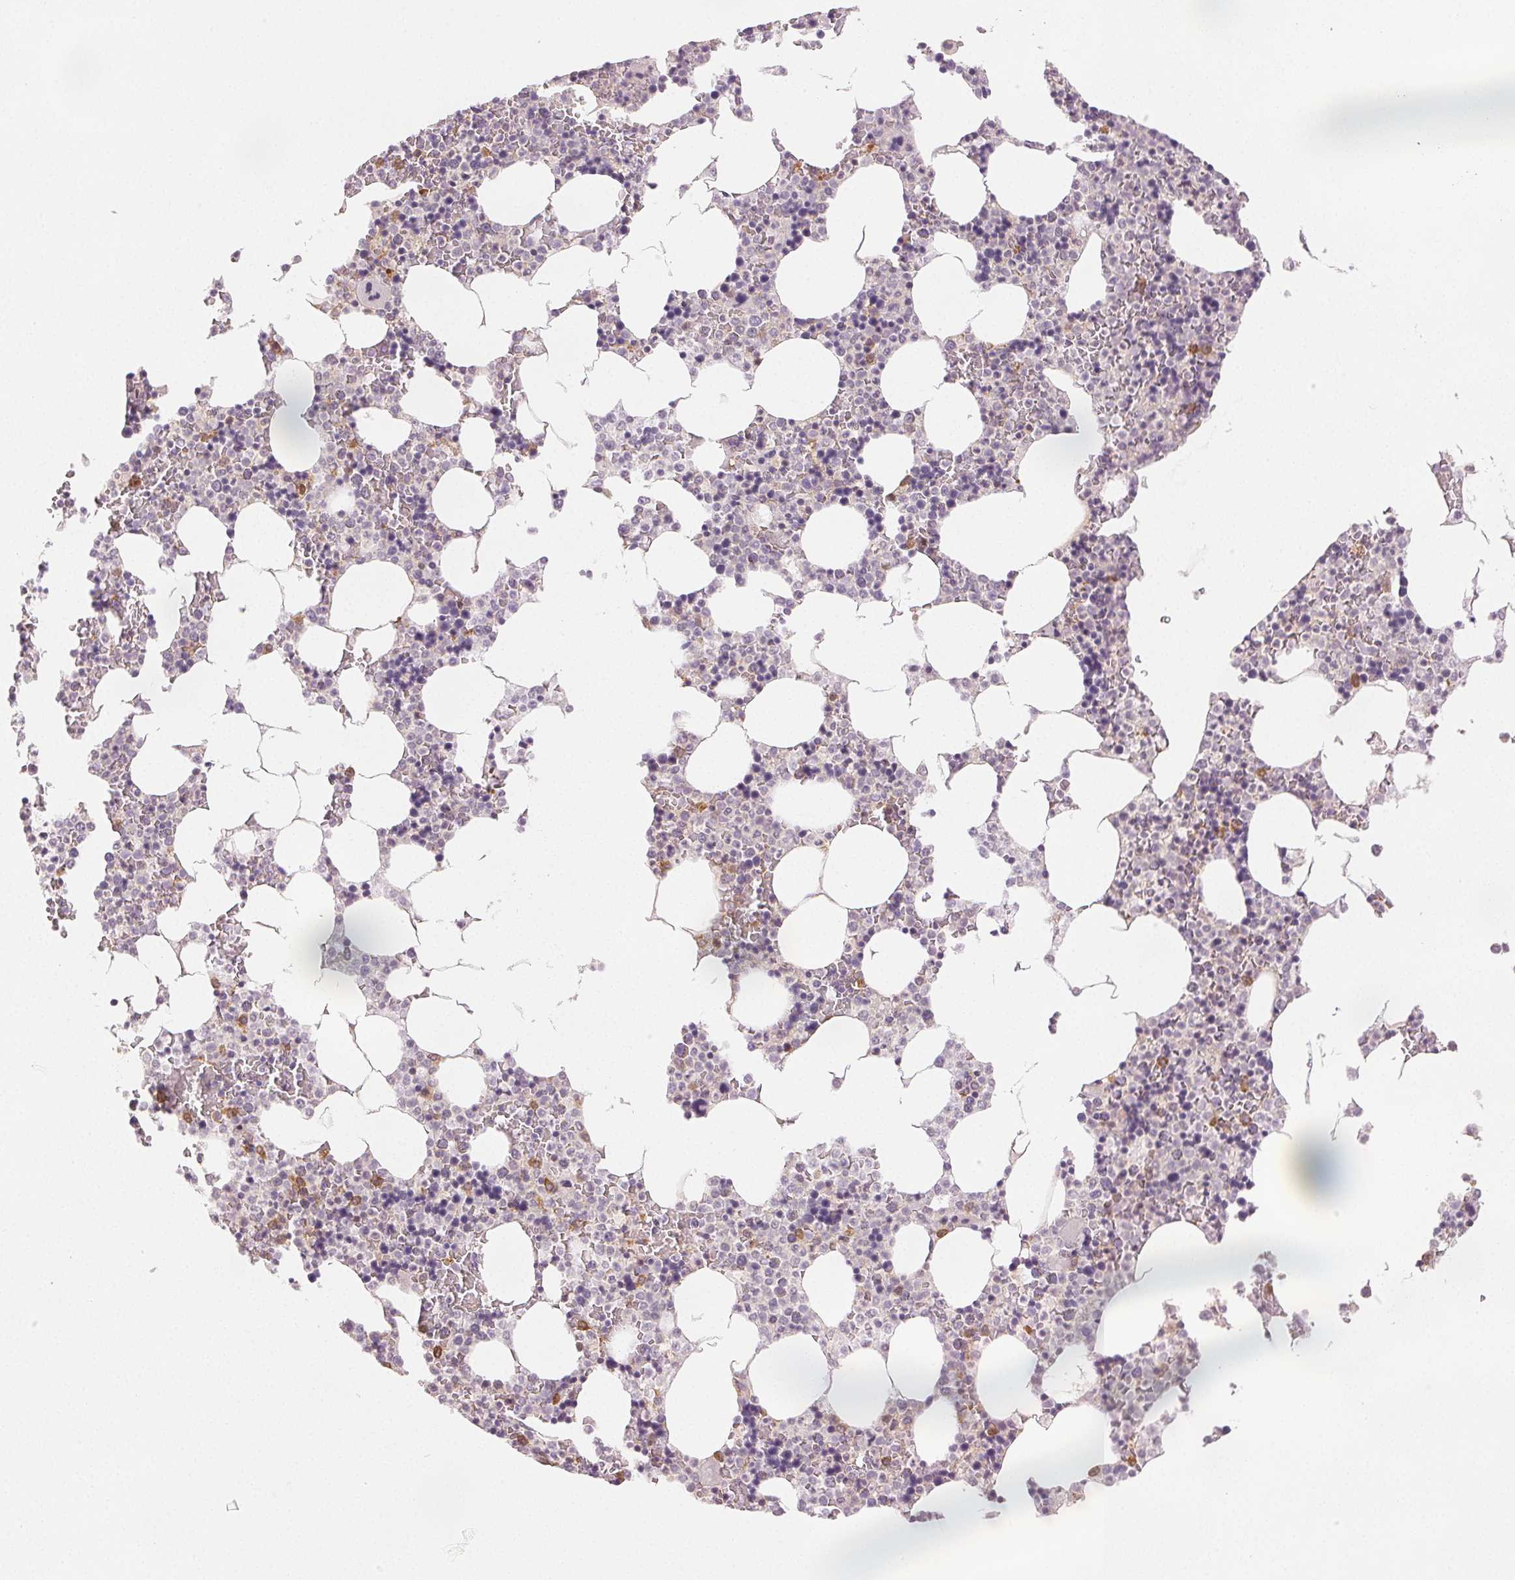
{"staining": {"intensity": "moderate", "quantity": "<25%", "location": "cytoplasmic/membranous"}, "tissue": "bone marrow", "cell_type": "Hematopoietic cells", "image_type": "normal", "snomed": [{"axis": "morphology", "description": "Normal tissue, NOS"}, {"axis": "topography", "description": "Bone marrow"}], "caption": "Unremarkable bone marrow reveals moderate cytoplasmic/membranous expression in approximately <25% of hematopoietic cells, visualized by immunohistochemistry. The staining is performed using DAB (3,3'-diaminobenzidine) brown chromogen to label protein expression. The nuclei are counter-stained blue using hematoxylin.", "gene": "DIAPH2", "patient": {"sex": "female", "age": 42}}